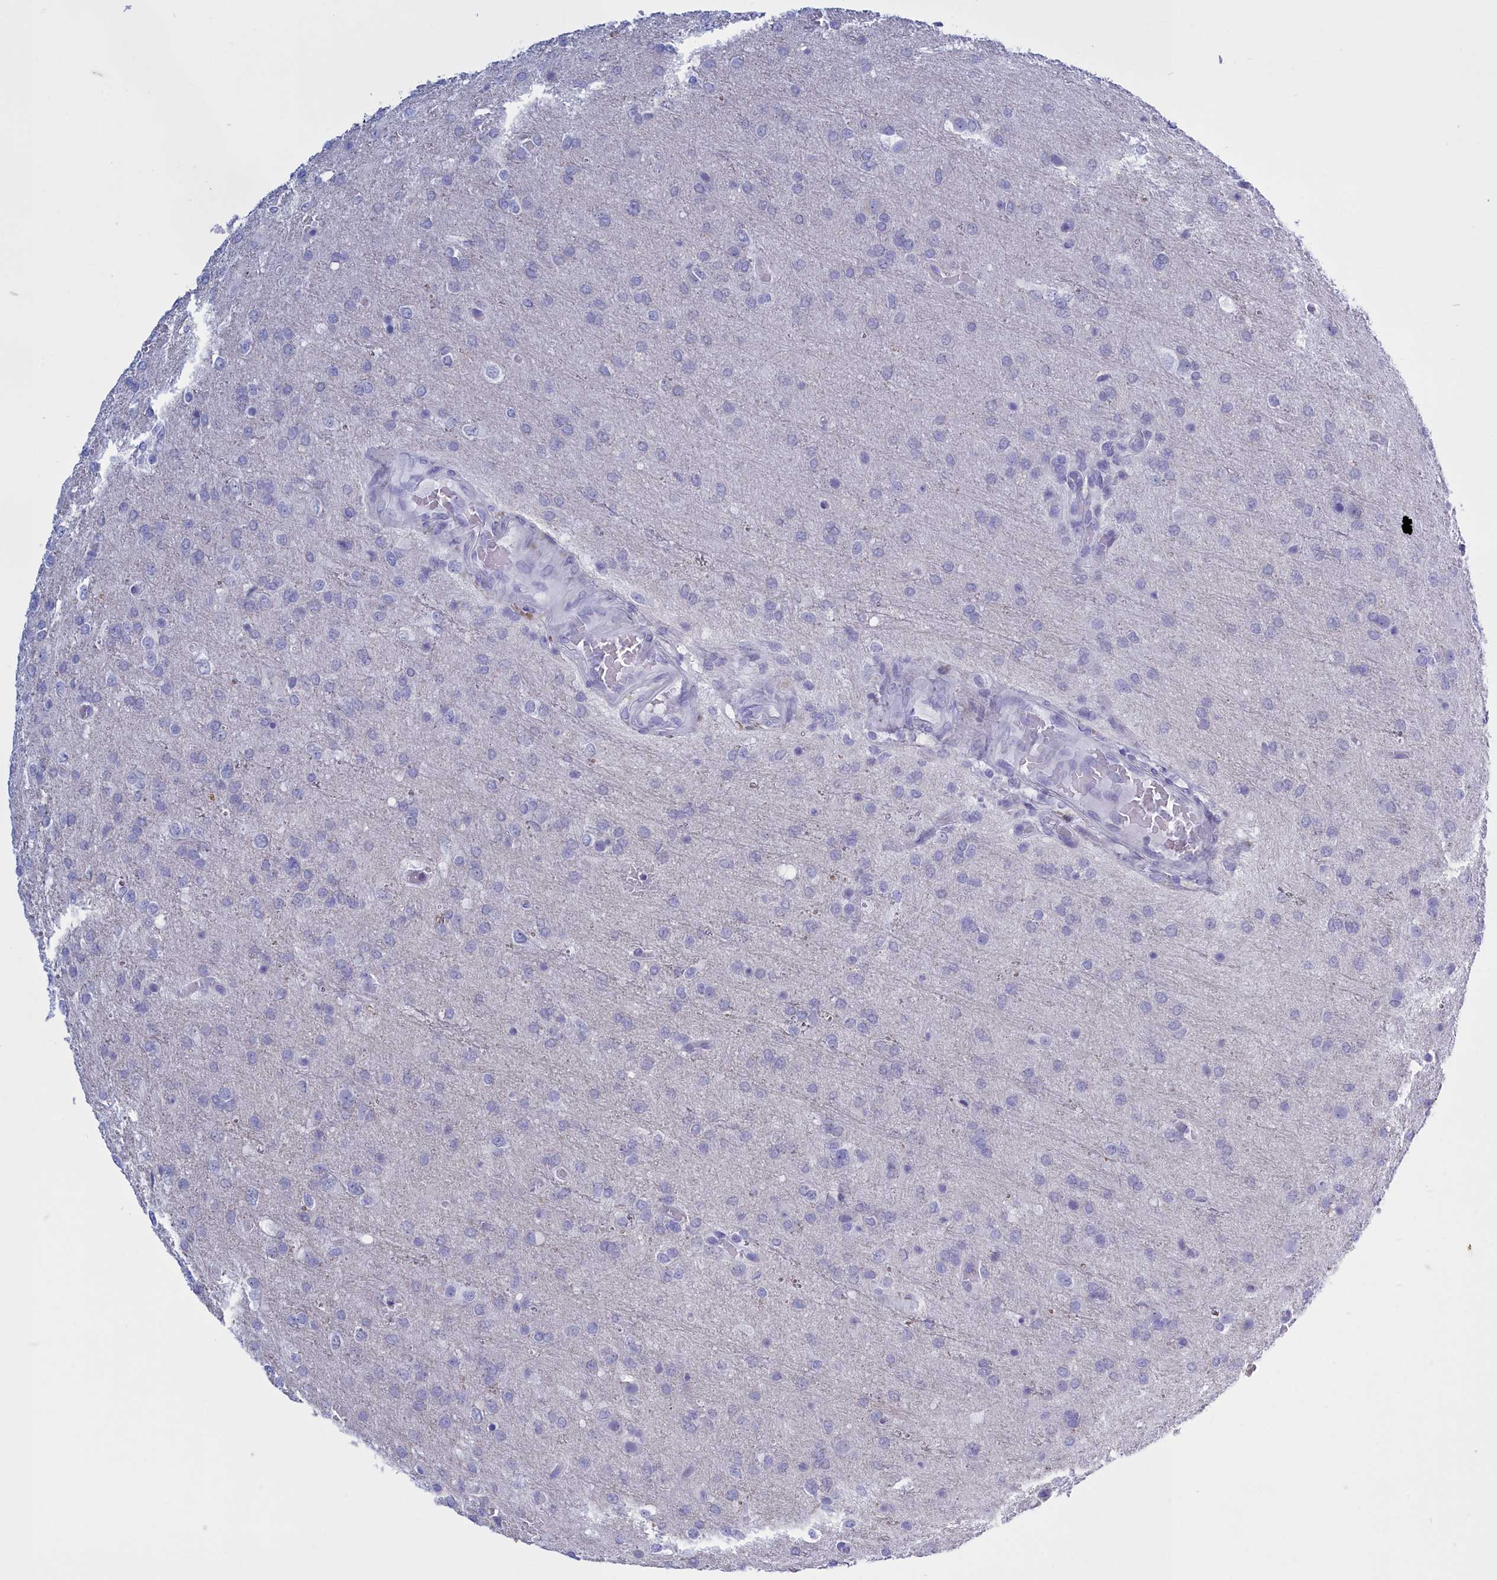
{"staining": {"intensity": "negative", "quantity": "none", "location": "none"}, "tissue": "glioma", "cell_type": "Tumor cells", "image_type": "cancer", "snomed": [{"axis": "morphology", "description": "Glioma, malignant, High grade"}, {"axis": "topography", "description": "Brain"}], "caption": "There is no significant expression in tumor cells of high-grade glioma (malignant). (DAB (3,3'-diaminobenzidine) IHC, high magnification).", "gene": "TMEM97", "patient": {"sex": "female", "age": 74}}